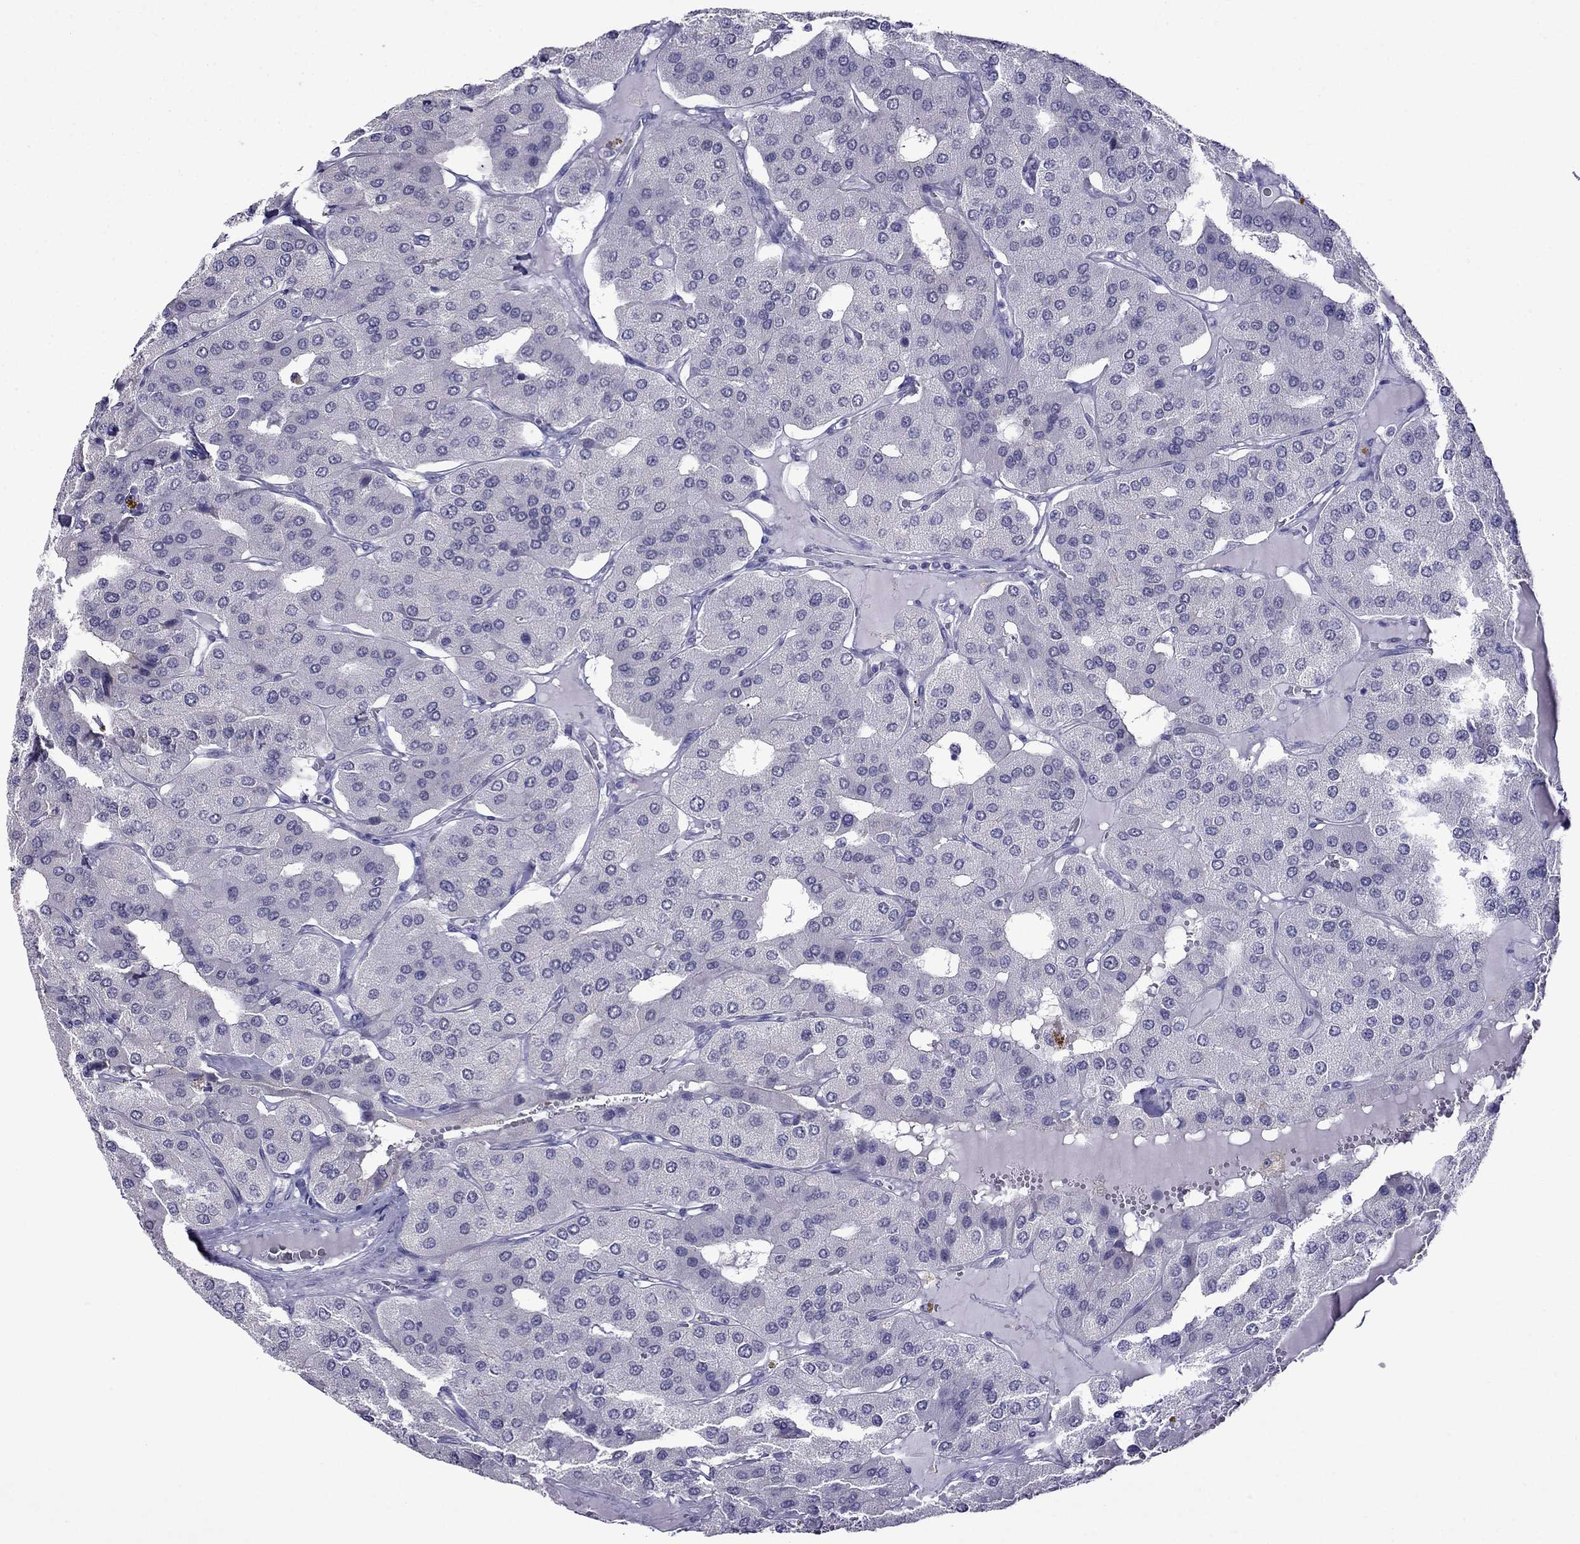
{"staining": {"intensity": "negative", "quantity": "none", "location": "none"}, "tissue": "parathyroid gland", "cell_type": "Glandular cells", "image_type": "normal", "snomed": [{"axis": "morphology", "description": "Normal tissue, NOS"}, {"axis": "morphology", "description": "Adenoma, NOS"}, {"axis": "topography", "description": "Parathyroid gland"}], "caption": "Human parathyroid gland stained for a protein using IHC exhibits no positivity in glandular cells.", "gene": "MGP", "patient": {"sex": "female", "age": 86}}